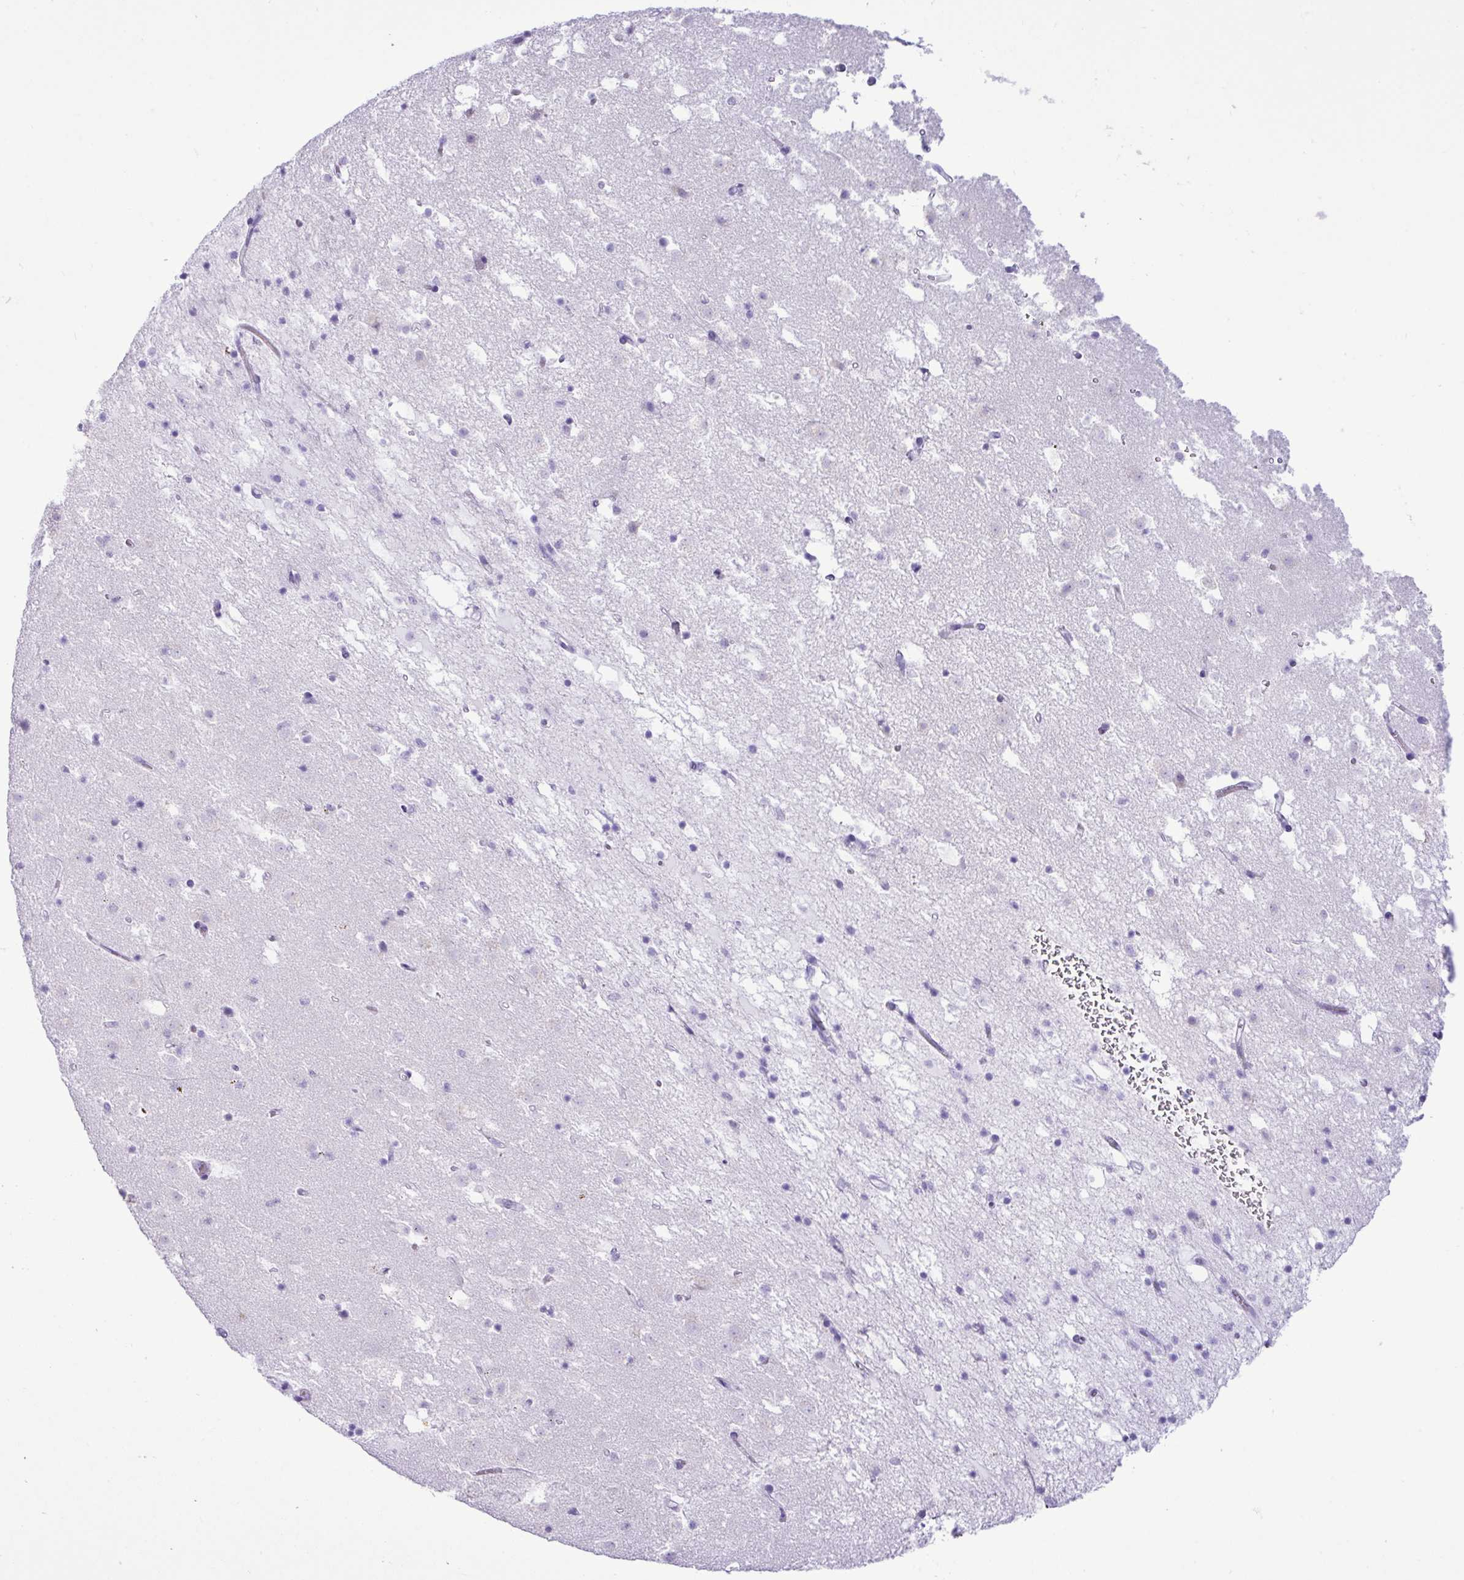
{"staining": {"intensity": "negative", "quantity": "none", "location": "none"}, "tissue": "caudate", "cell_type": "Glial cells", "image_type": "normal", "snomed": [{"axis": "morphology", "description": "Normal tissue, NOS"}, {"axis": "topography", "description": "Lateral ventricle wall"}], "caption": "Image shows no protein positivity in glial cells of normal caudate. (Brightfield microscopy of DAB (3,3'-diaminobenzidine) immunohistochemistry at high magnification).", "gene": "ZSCAN5A", "patient": {"sex": "male", "age": 58}}